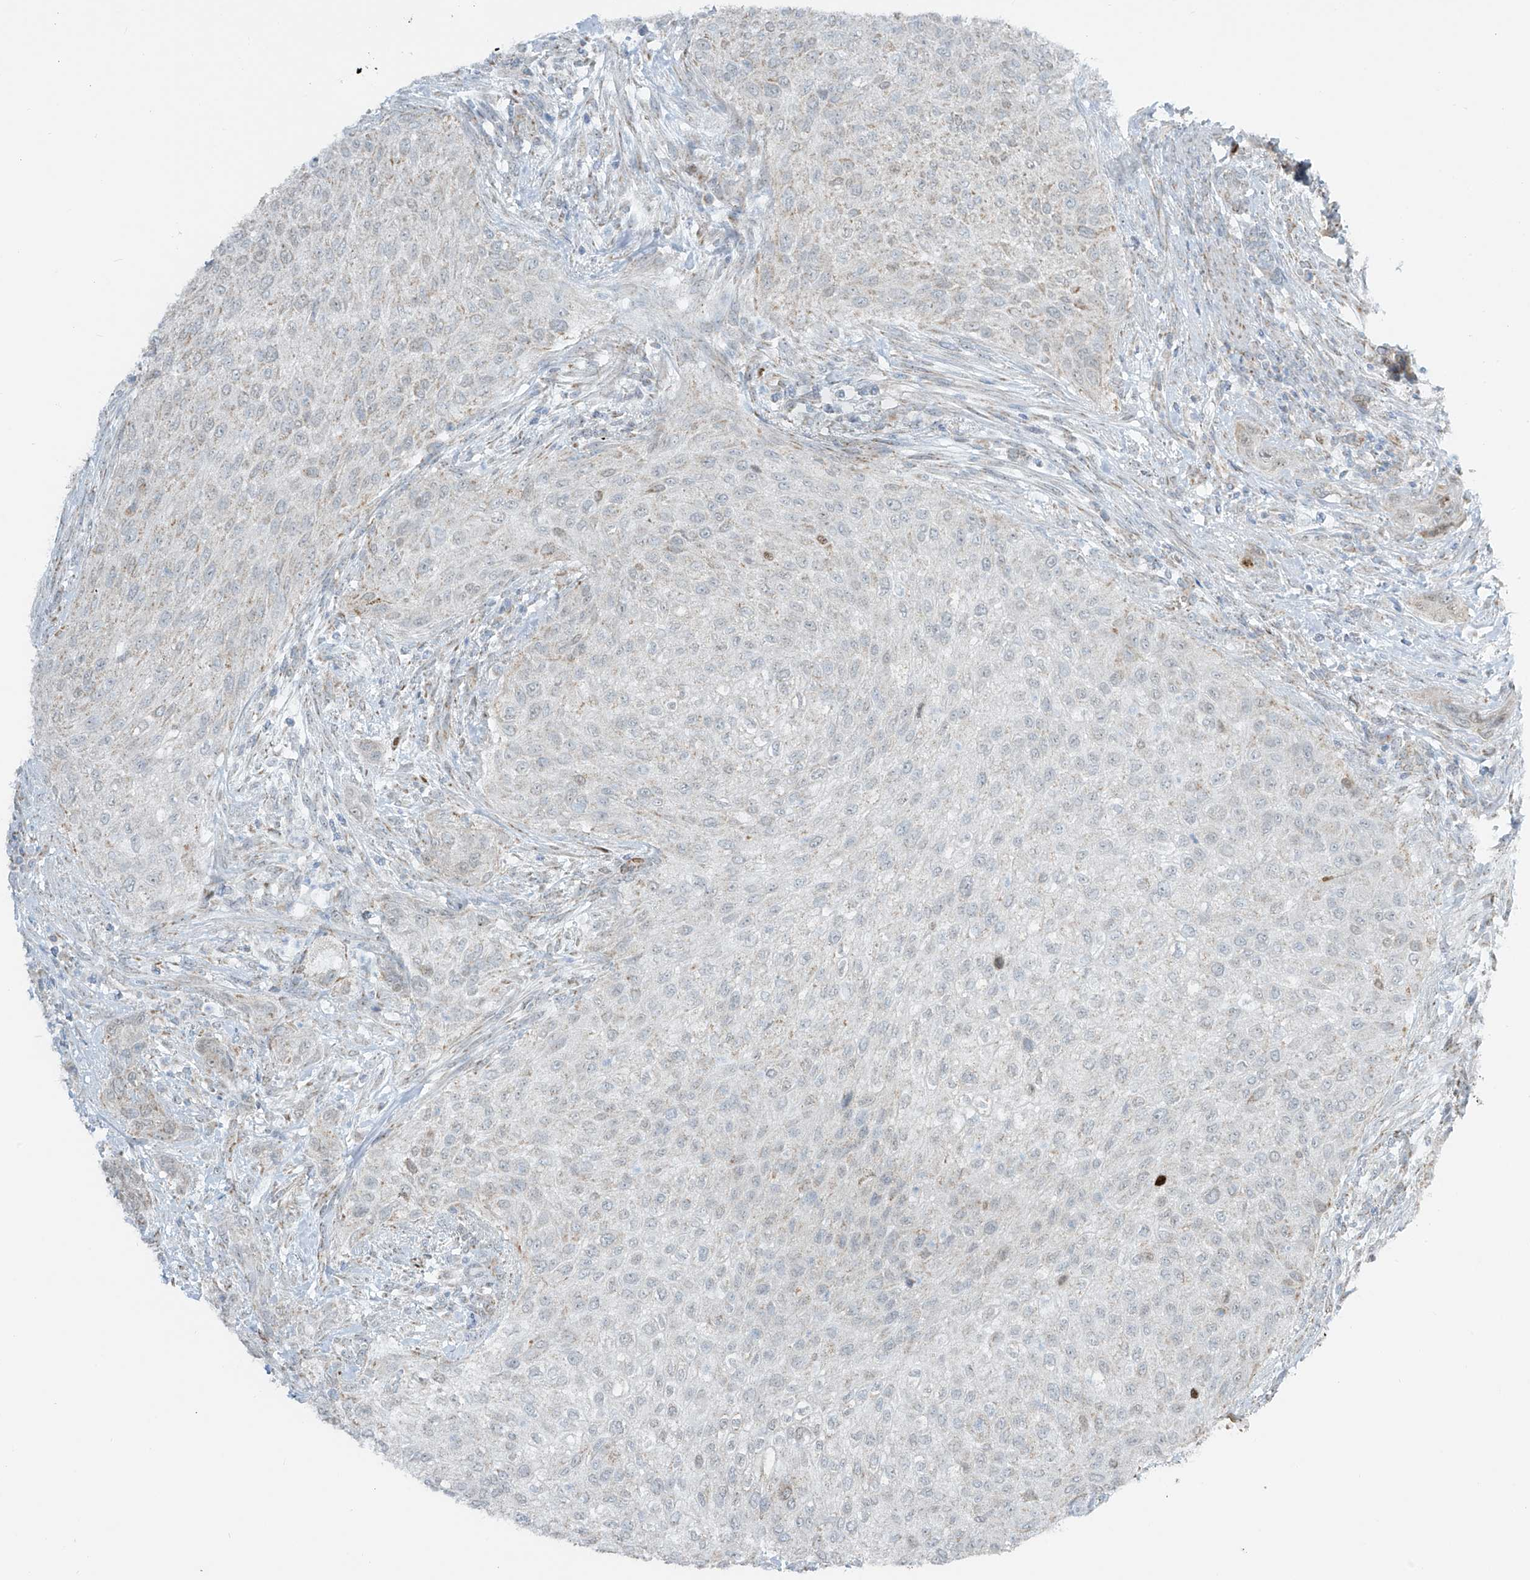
{"staining": {"intensity": "negative", "quantity": "none", "location": "none"}, "tissue": "urothelial cancer", "cell_type": "Tumor cells", "image_type": "cancer", "snomed": [{"axis": "morphology", "description": "Urothelial carcinoma, High grade"}, {"axis": "topography", "description": "Urinary bladder"}], "caption": "Tumor cells show no significant protein staining in urothelial cancer. (DAB (3,3'-diaminobenzidine) immunohistochemistry with hematoxylin counter stain).", "gene": "SMDT1", "patient": {"sex": "male", "age": 35}}